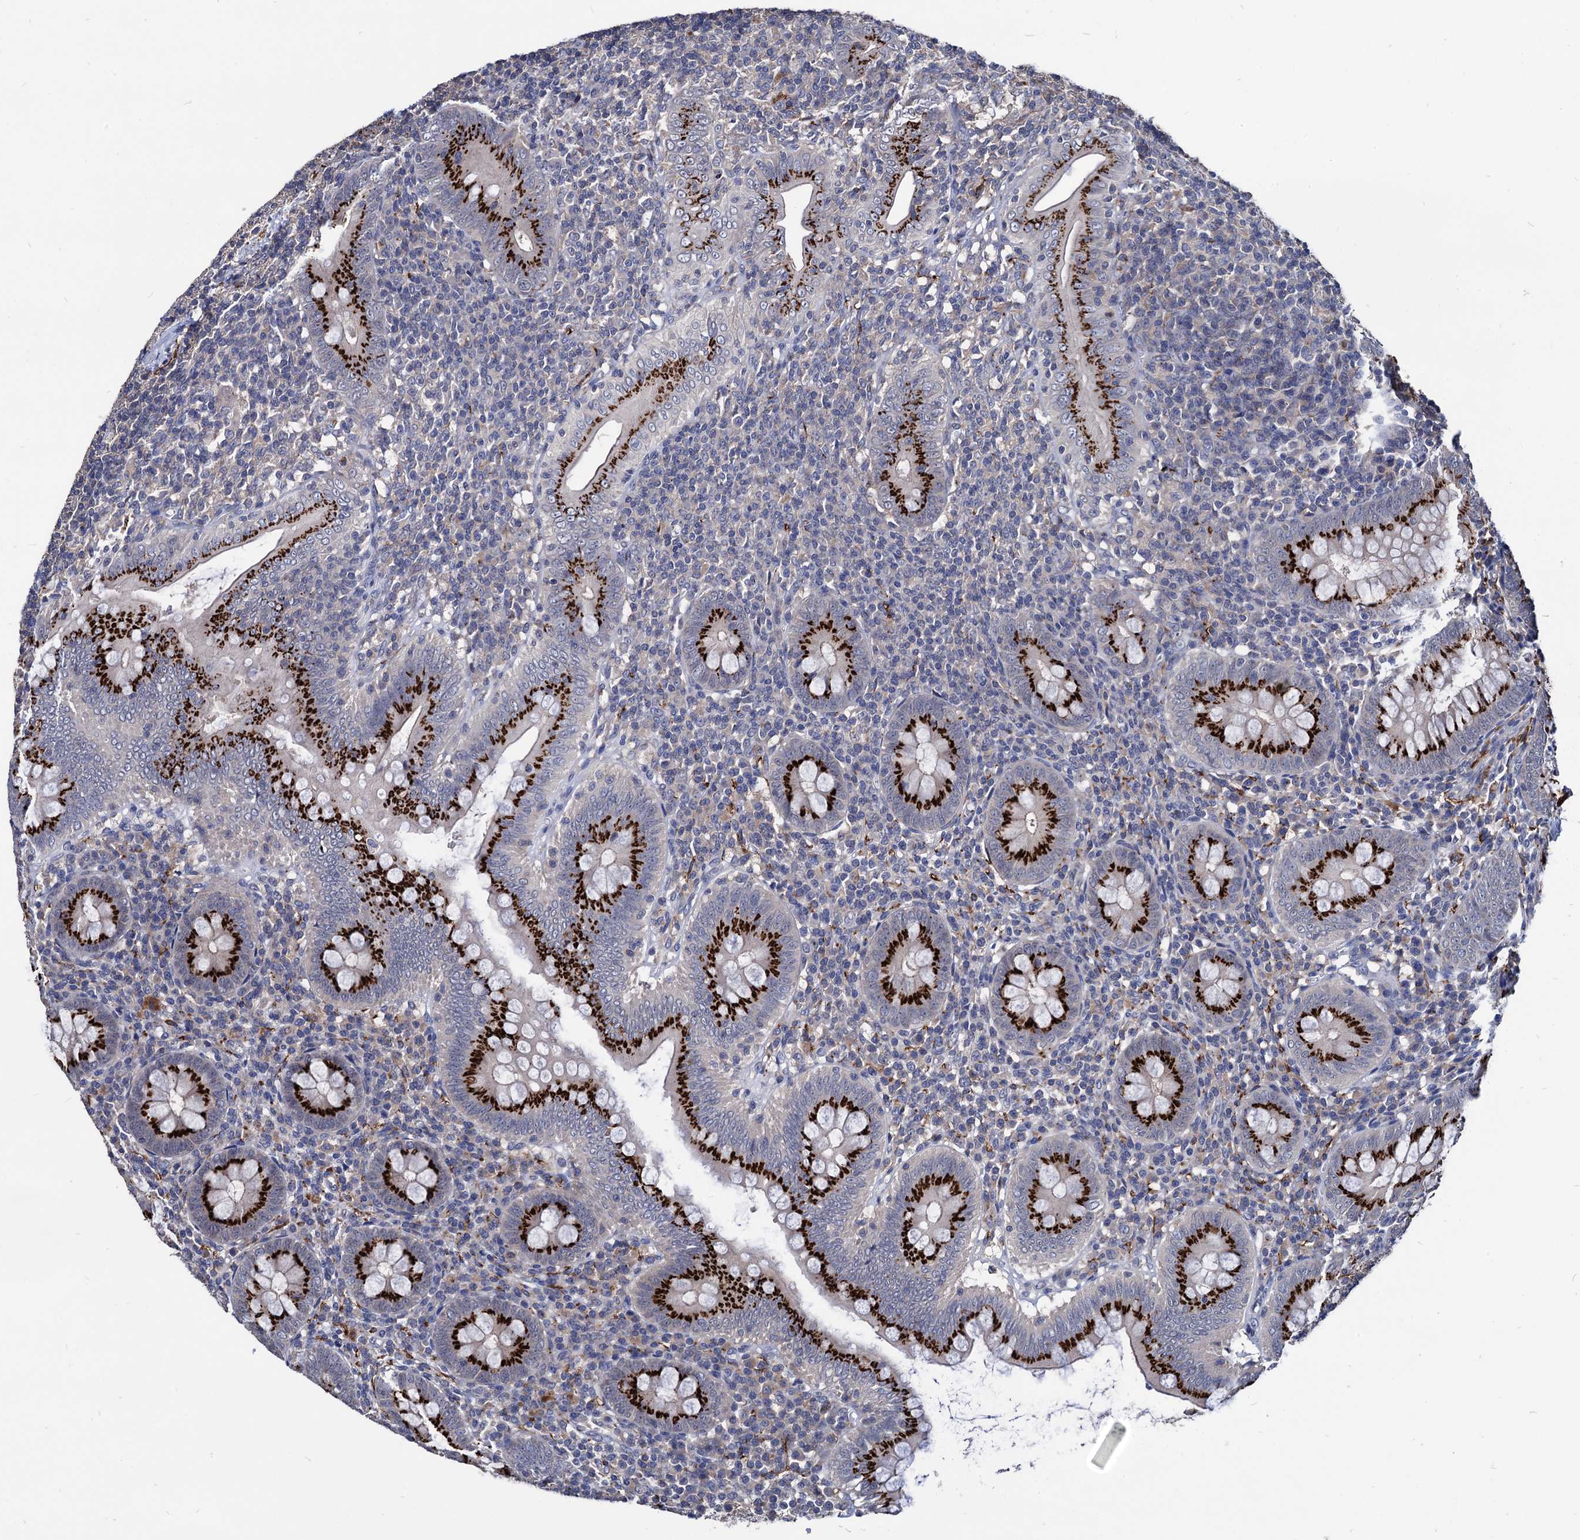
{"staining": {"intensity": "strong", "quantity": ">75%", "location": "cytoplasmic/membranous"}, "tissue": "appendix", "cell_type": "Glandular cells", "image_type": "normal", "snomed": [{"axis": "morphology", "description": "Normal tissue, NOS"}, {"axis": "topography", "description": "Appendix"}], "caption": "This histopathology image shows immunohistochemistry staining of benign appendix, with high strong cytoplasmic/membranous expression in about >75% of glandular cells.", "gene": "ESD", "patient": {"sex": "male", "age": 14}}